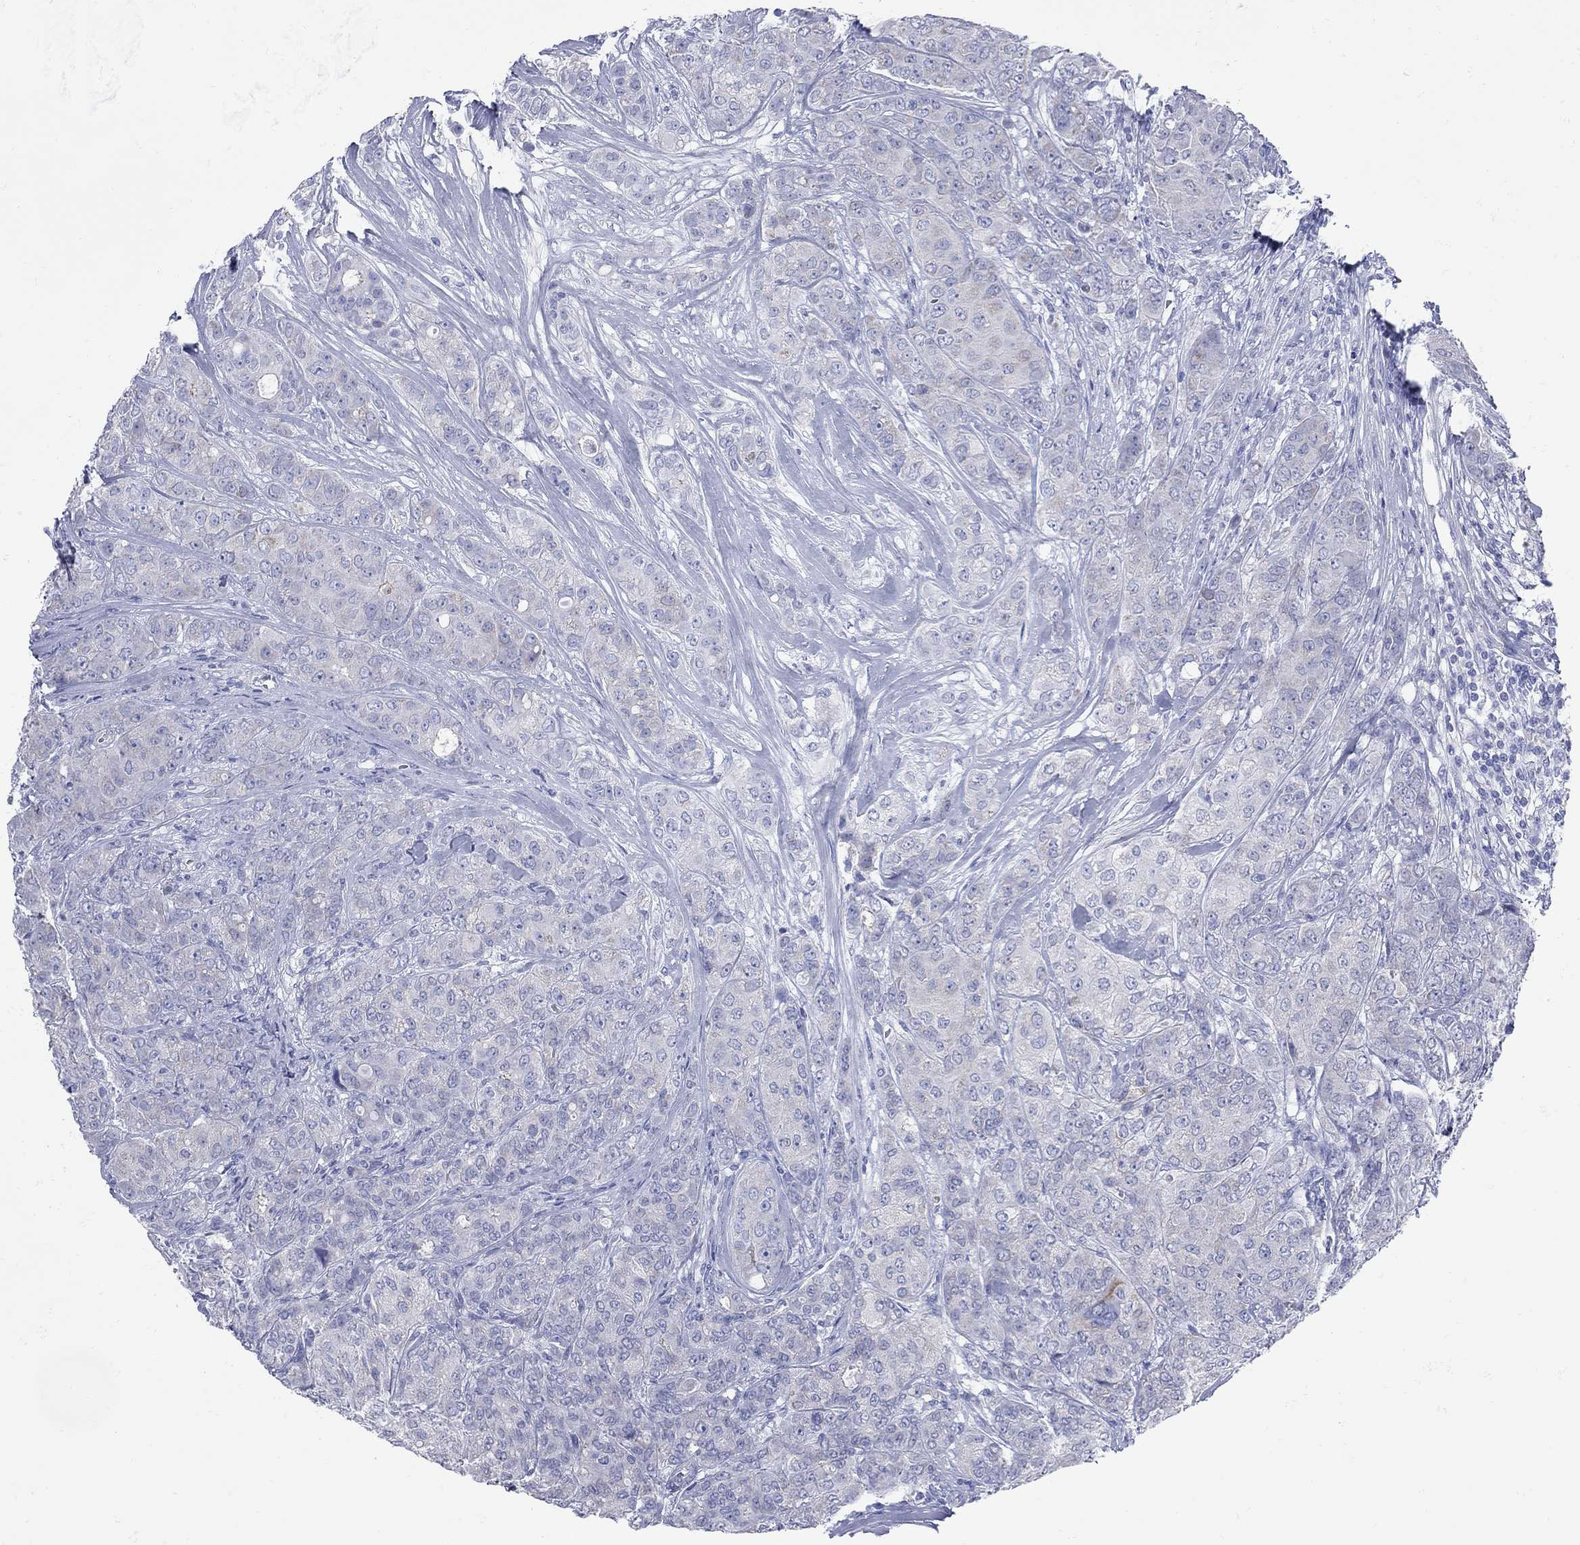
{"staining": {"intensity": "negative", "quantity": "none", "location": "none"}, "tissue": "breast cancer", "cell_type": "Tumor cells", "image_type": "cancer", "snomed": [{"axis": "morphology", "description": "Duct carcinoma"}, {"axis": "topography", "description": "Breast"}], "caption": "DAB immunohistochemical staining of breast invasive ductal carcinoma exhibits no significant positivity in tumor cells.", "gene": "PDZD3", "patient": {"sex": "female", "age": 43}}